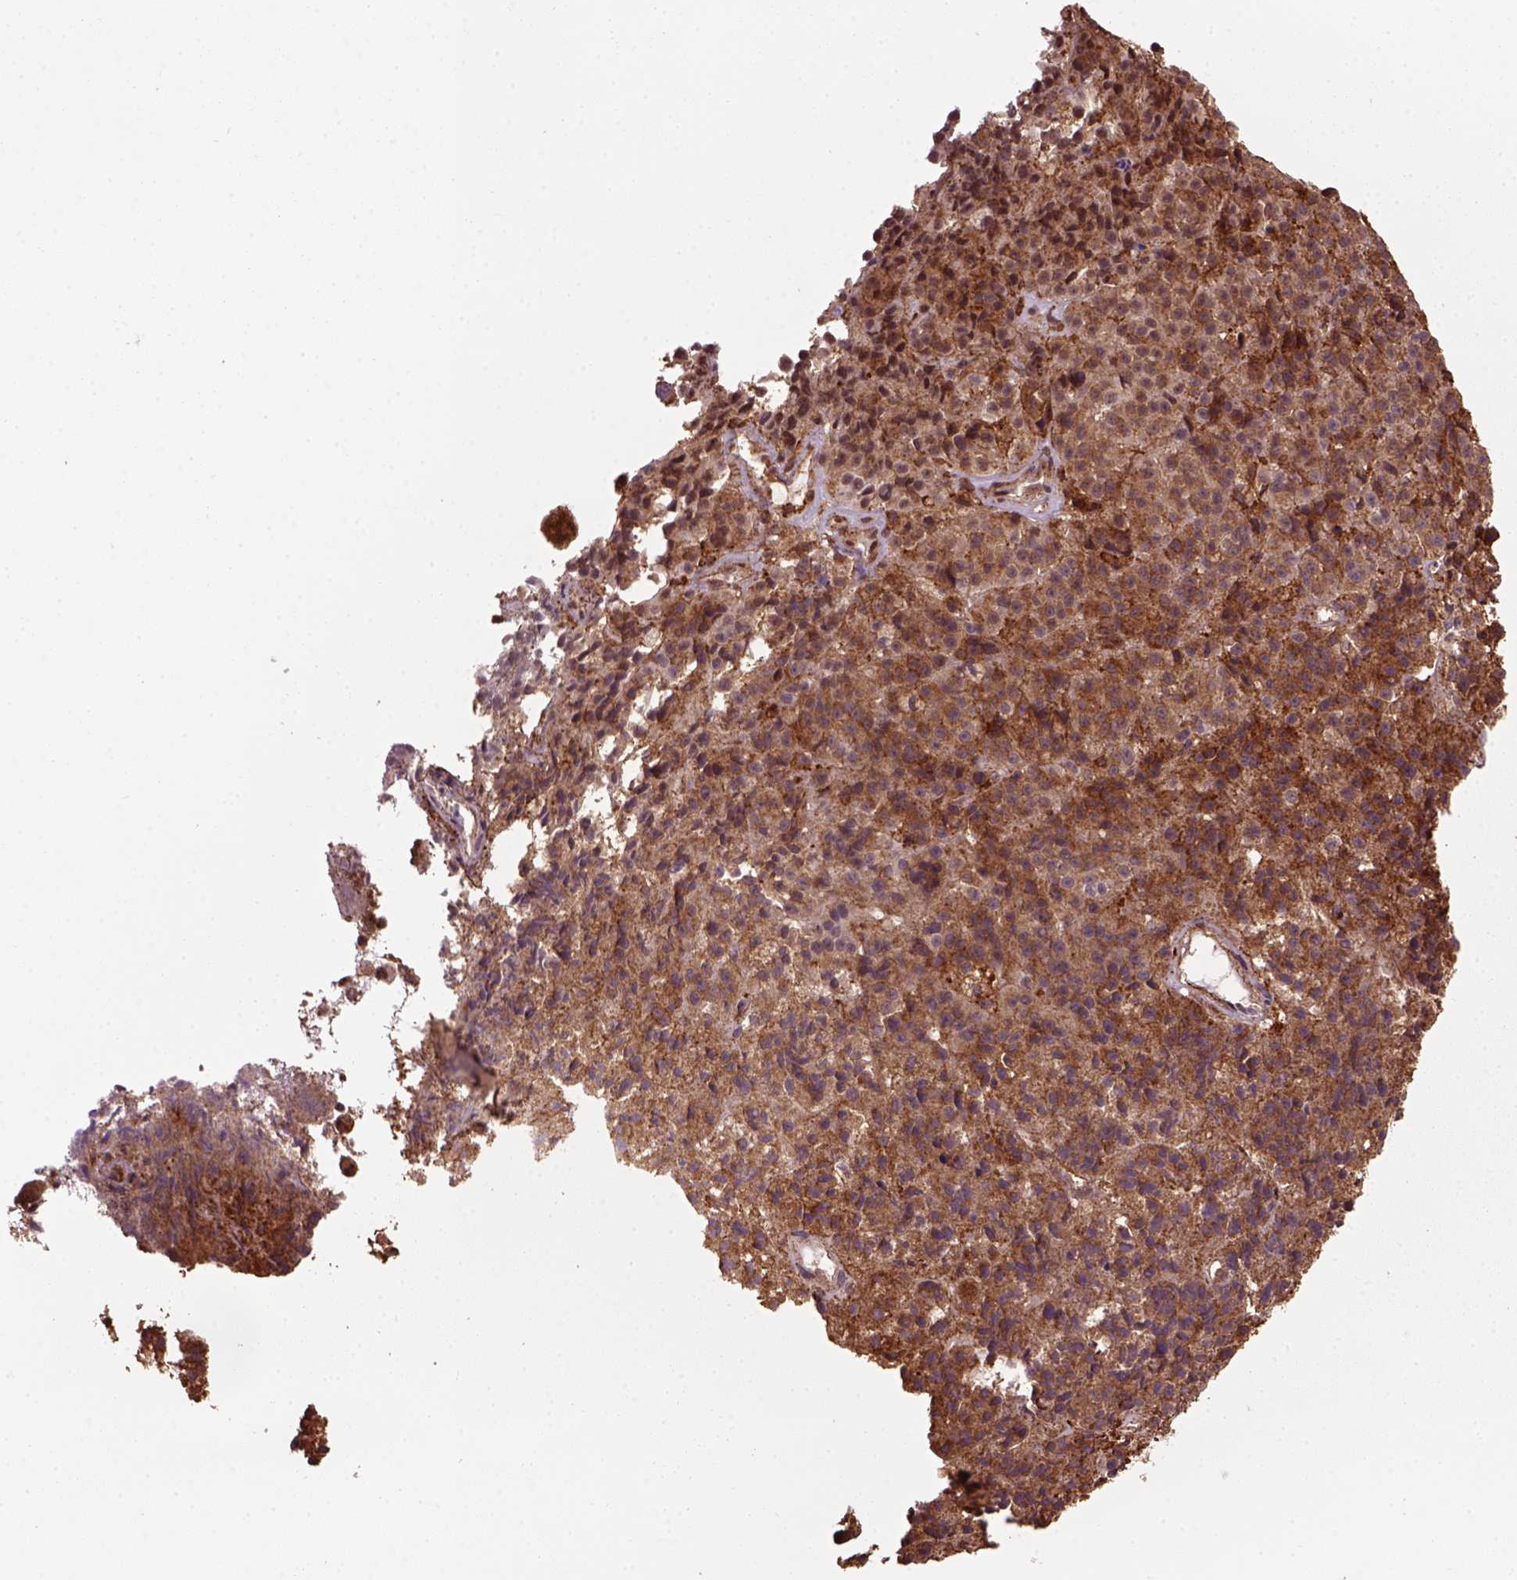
{"staining": {"intensity": "moderate", "quantity": "25%-75%", "location": "cytoplasmic/membranous"}, "tissue": "melanoma", "cell_type": "Tumor cells", "image_type": "cancer", "snomed": [{"axis": "morphology", "description": "Malignant melanoma, NOS"}, {"axis": "topography", "description": "Skin"}], "caption": "Brown immunohistochemical staining in malignant melanoma displays moderate cytoplasmic/membranous staining in approximately 25%-75% of tumor cells. The staining was performed using DAB (3,3'-diaminobenzidine) to visualize the protein expression in brown, while the nuclei were stained in blue with hematoxylin (Magnification: 20x).", "gene": "MARCKS", "patient": {"sex": "female", "age": 58}}